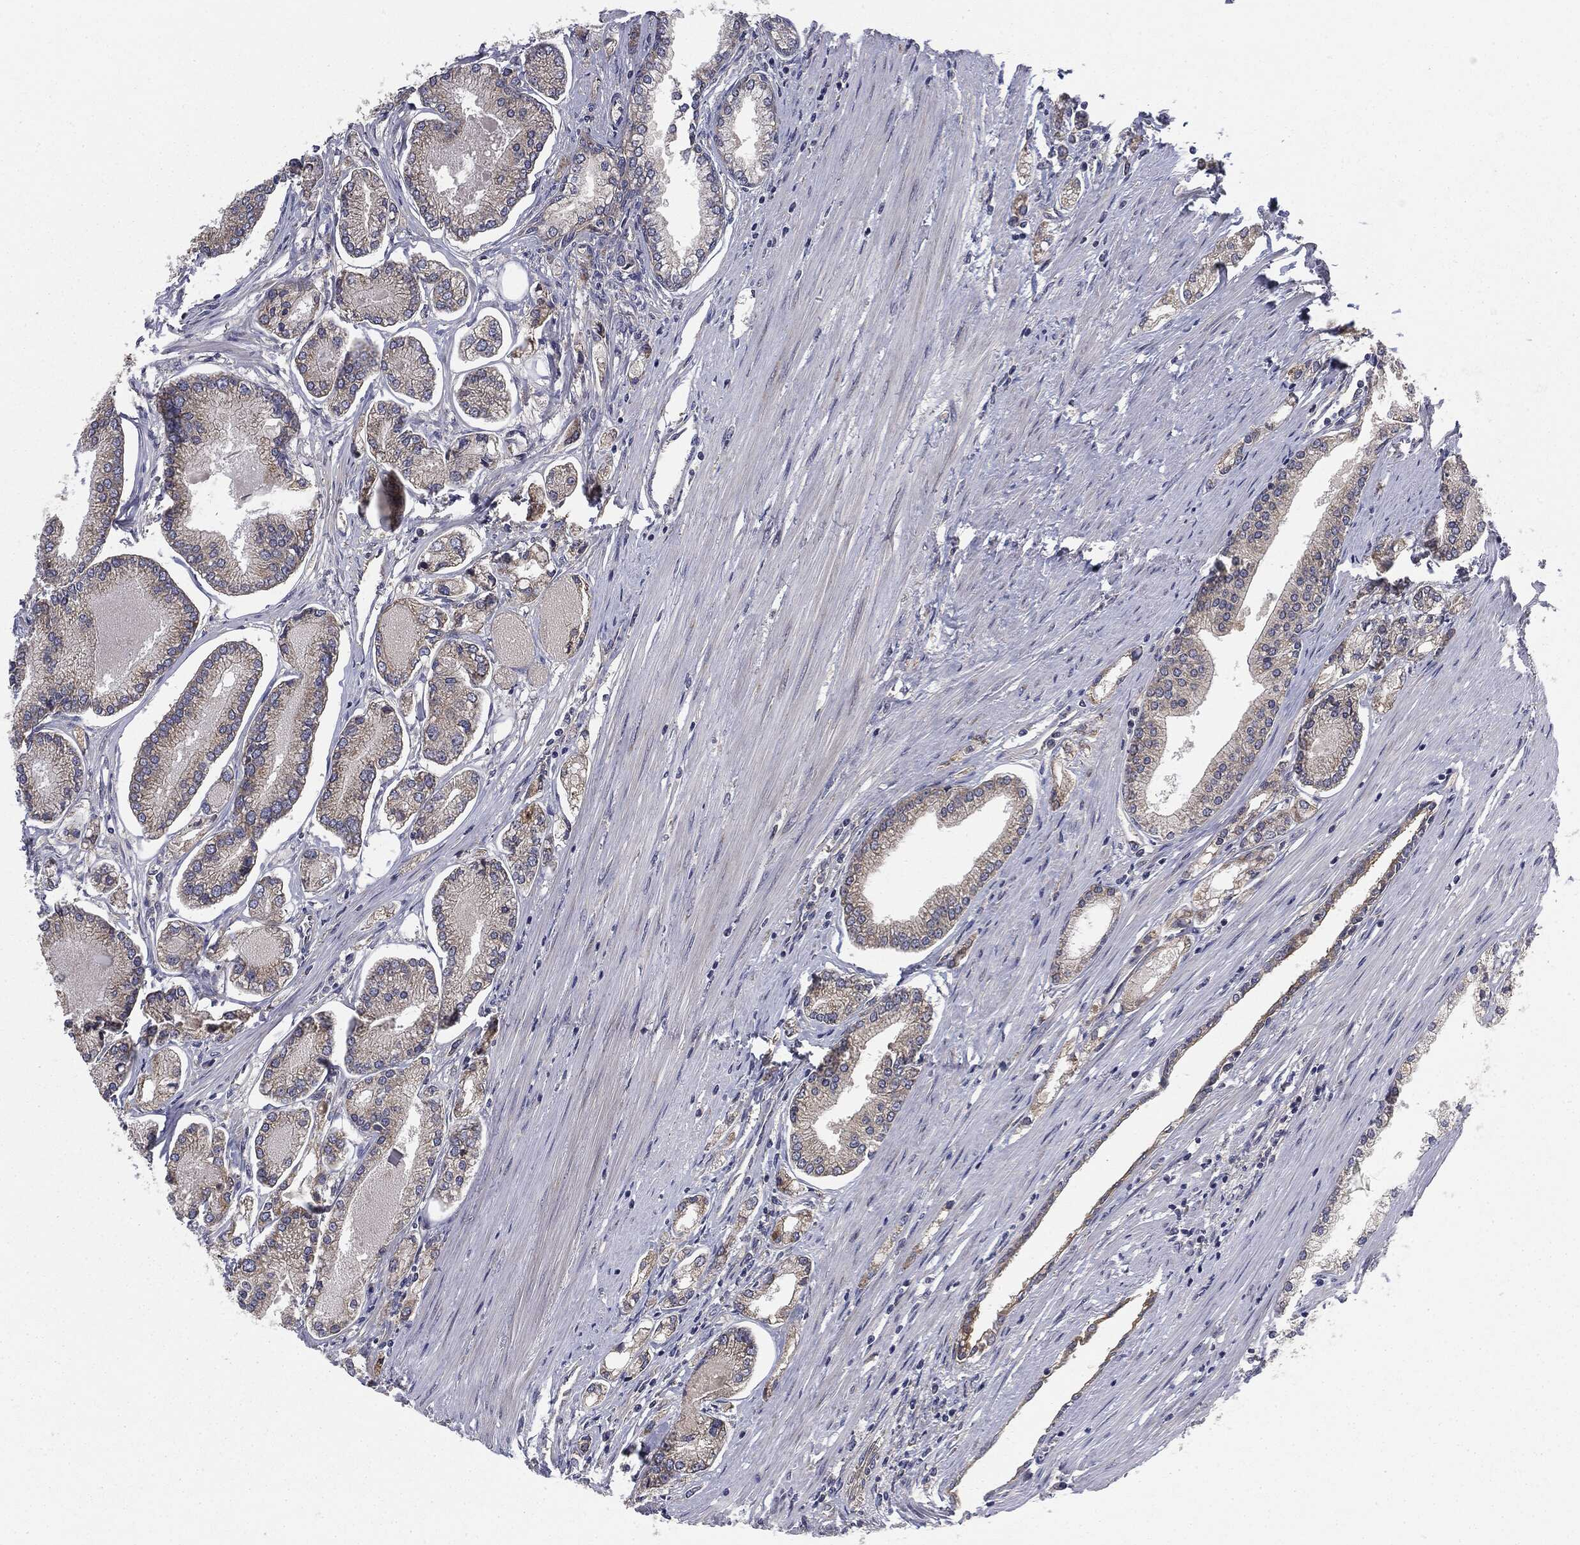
{"staining": {"intensity": "negative", "quantity": "none", "location": "none"}, "tissue": "prostate cancer", "cell_type": "Tumor cells", "image_type": "cancer", "snomed": [{"axis": "morphology", "description": "Adenocarcinoma, Low grade"}, {"axis": "topography", "description": "Prostate"}], "caption": "Immunohistochemistry photomicrograph of neoplastic tissue: prostate adenocarcinoma (low-grade) stained with DAB (3,3'-diaminobenzidine) reveals no significant protein expression in tumor cells.", "gene": "EIF2AK2", "patient": {"sex": "male", "age": 72}}